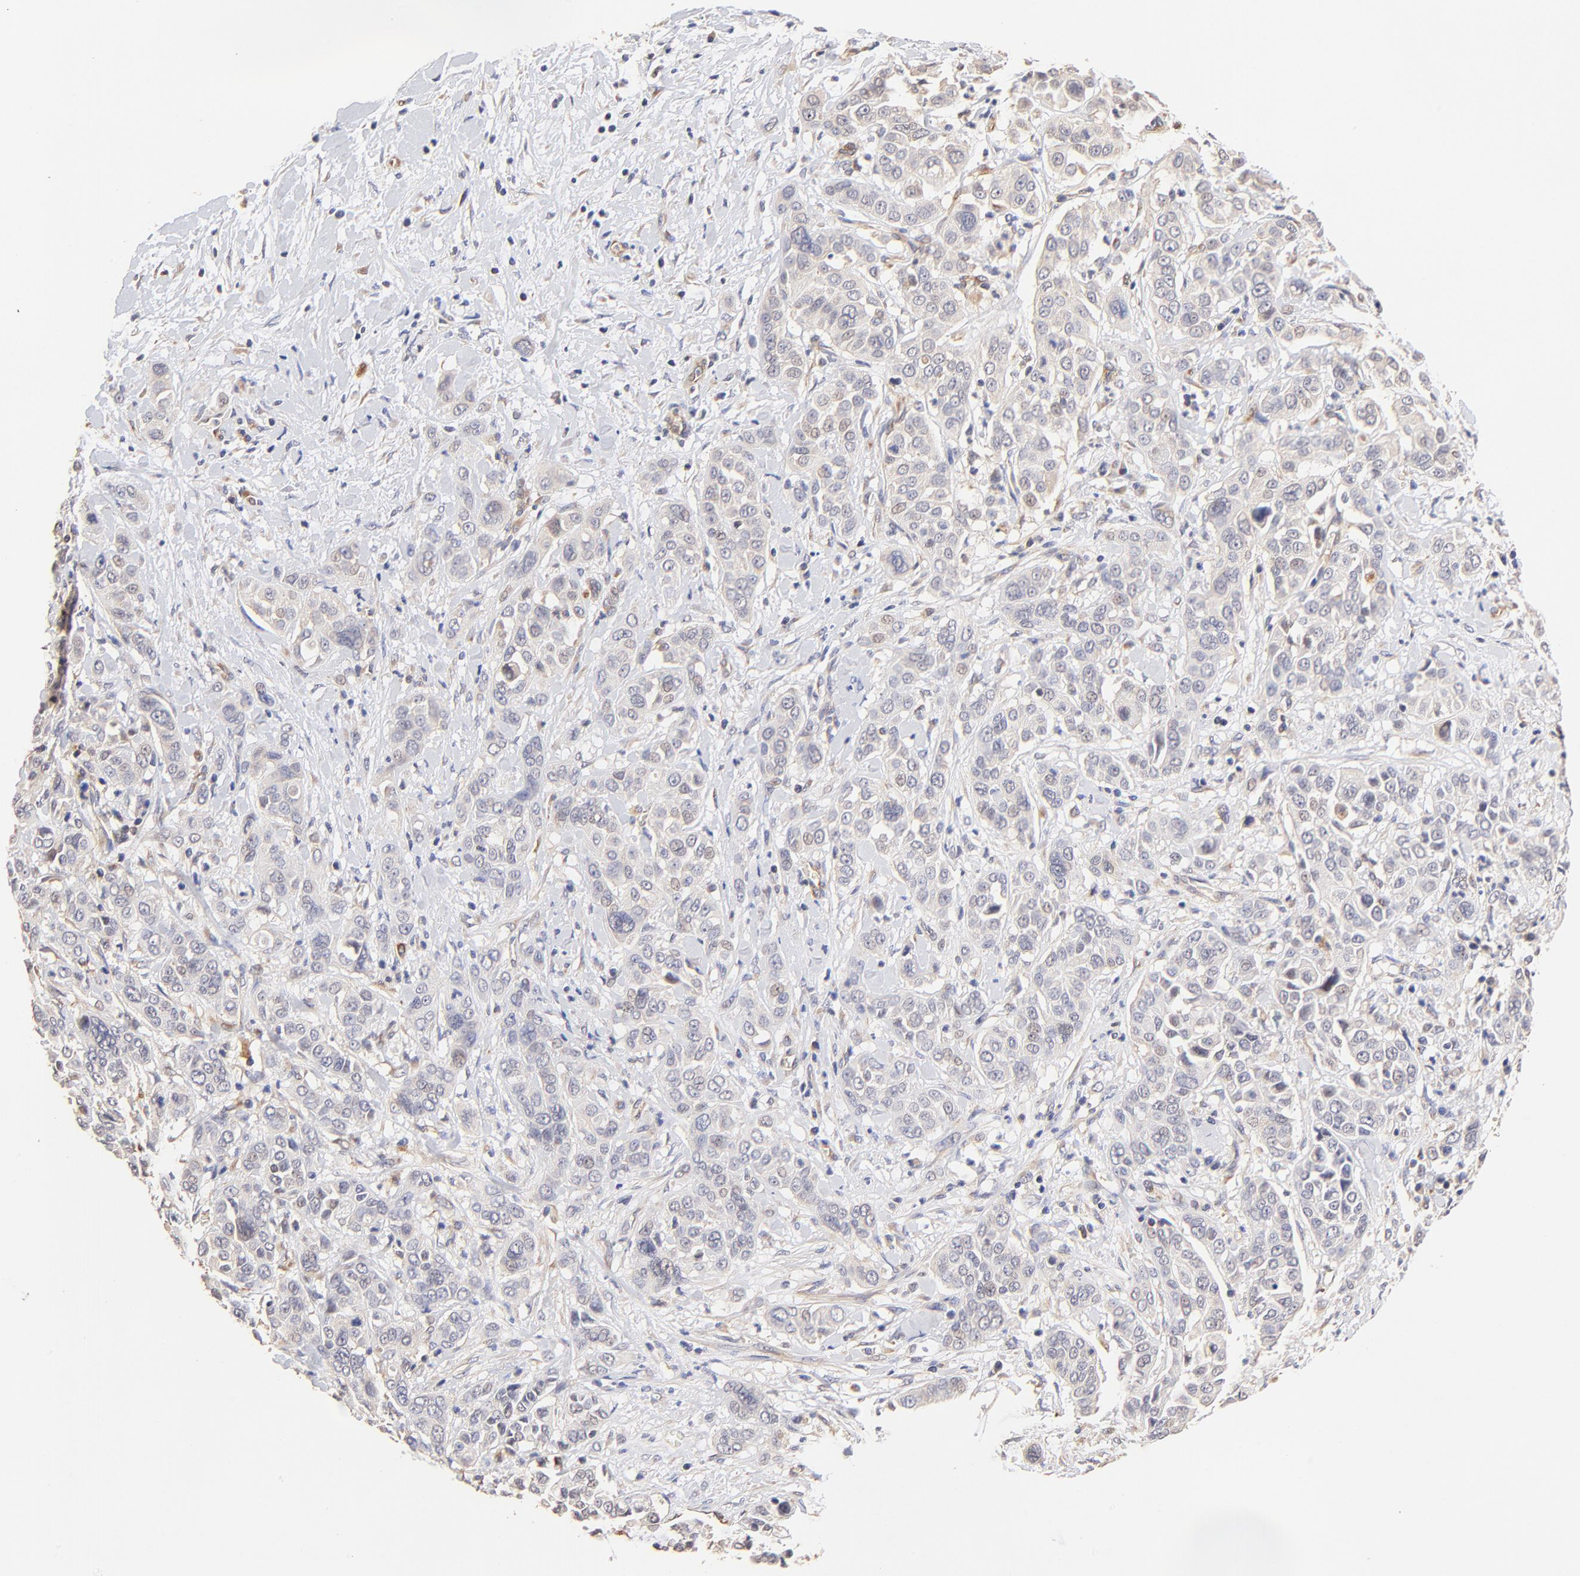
{"staining": {"intensity": "weak", "quantity": ">75%", "location": "cytoplasmic/membranous"}, "tissue": "pancreatic cancer", "cell_type": "Tumor cells", "image_type": "cancer", "snomed": [{"axis": "morphology", "description": "Adenocarcinoma, NOS"}, {"axis": "topography", "description": "Pancreas"}], "caption": "Immunohistochemical staining of pancreatic cancer (adenocarcinoma) demonstrates weak cytoplasmic/membranous protein positivity in about >75% of tumor cells.", "gene": "TNFAIP3", "patient": {"sex": "female", "age": 52}}